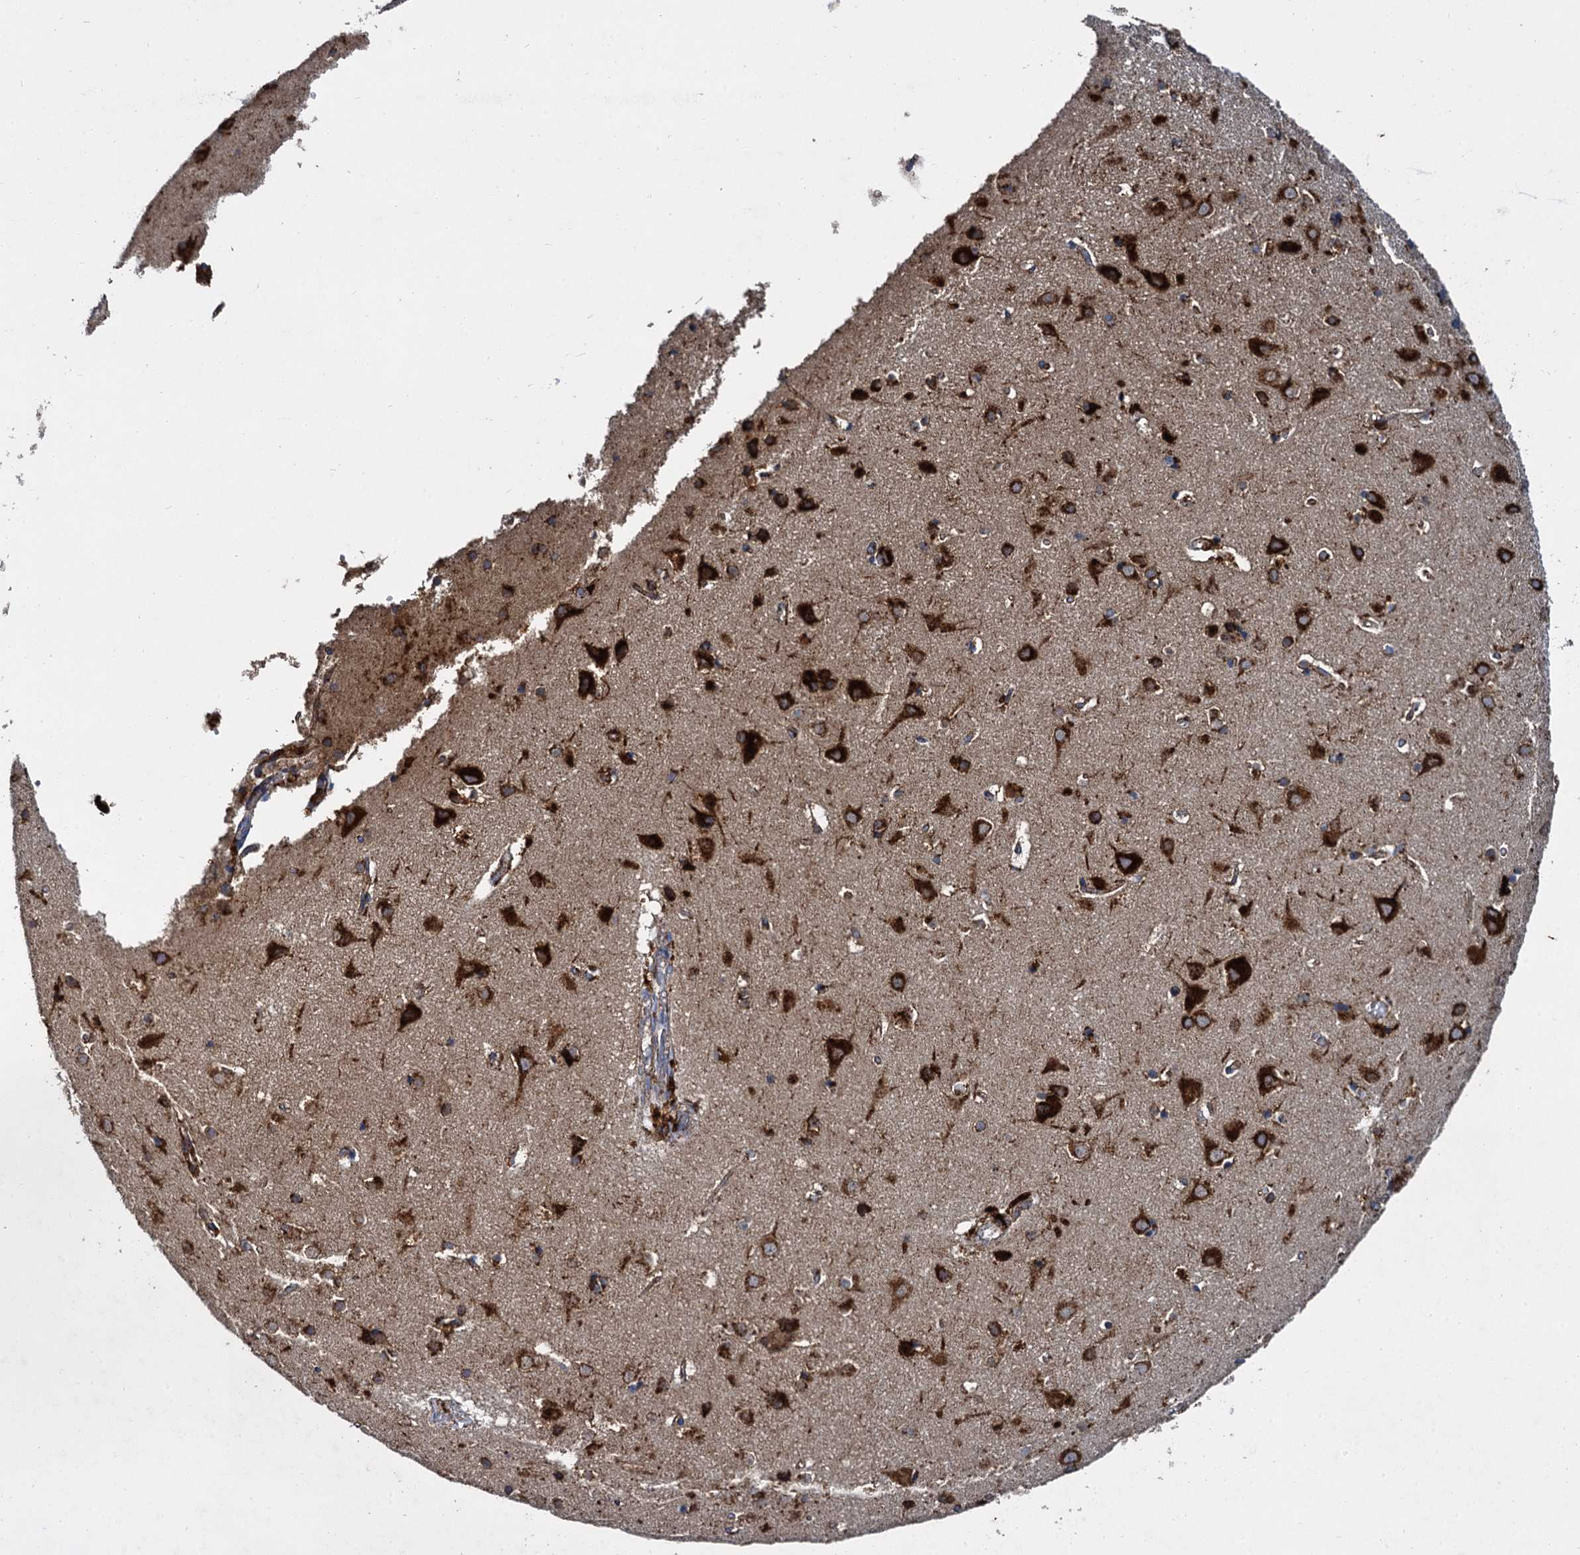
{"staining": {"intensity": "strong", "quantity": ">75%", "location": "cytoplasmic/membranous"}, "tissue": "cerebral cortex", "cell_type": "Endothelial cells", "image_type": "normal", "snomed": [{"axis": "morphology", "description": "Normal tissue, NOS"}, {"axis": "topography", "description": "Cerebral cortex"}], "caption": "Immunohistochemical staining of normal human cerebral cortex reveals high levels of strong cytoplasmic/membranous staining in approximately >75% of endothelial cells.", "gene": "GBA1", "patient": {"sex": "male", "age": 54}}